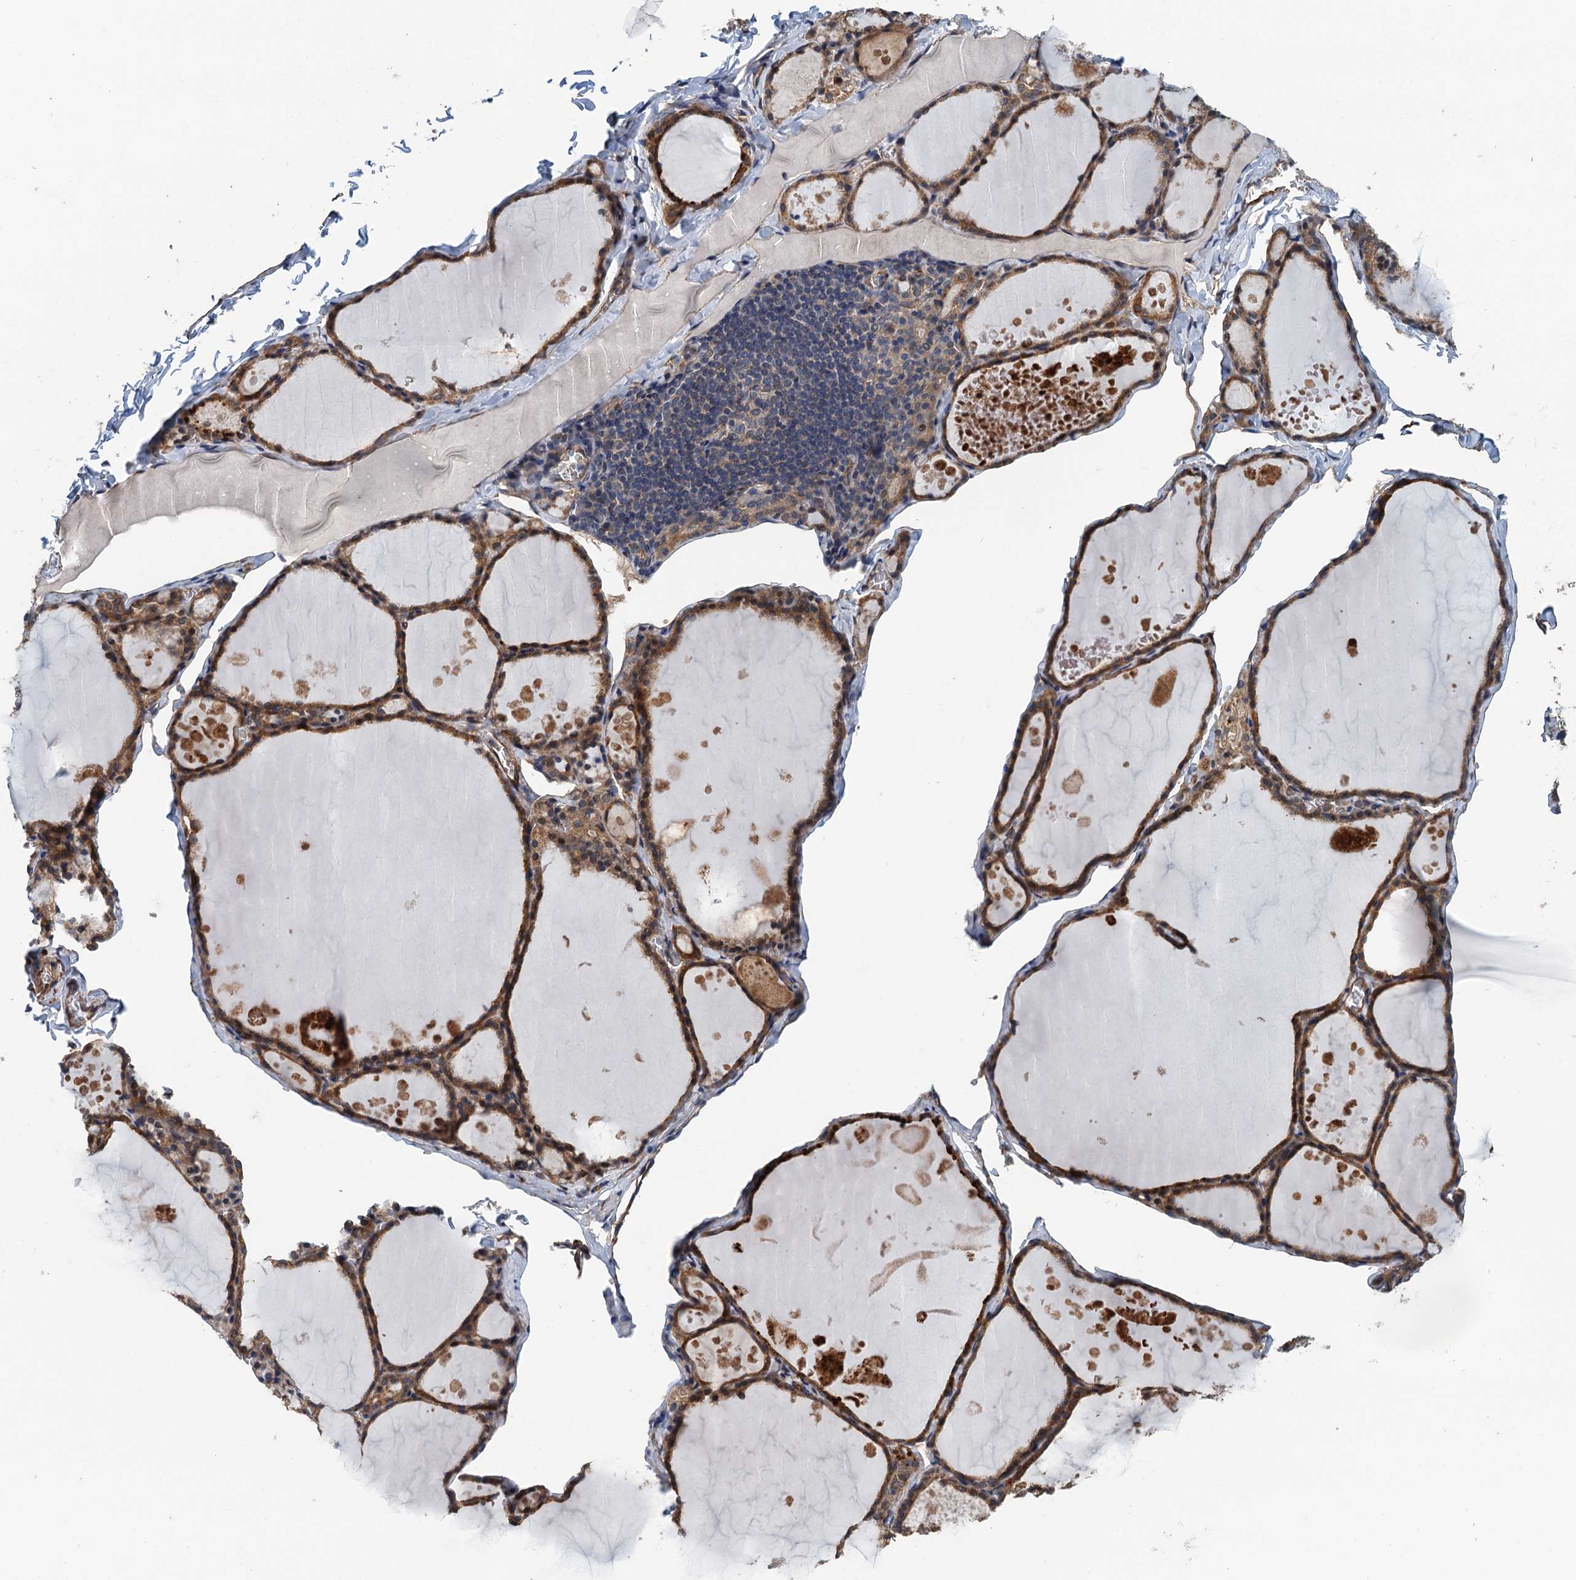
{"staining": {"intensity": "moderate", "quantity": ">75%", "location": "cytoplasmic/membranous"}, "tissue": "thyroid gland", "cell_type": "Glandular cells", "image_type": "normal", "snomed": [{"axis": "morphology", "description": "Normal tissue, NOS"}, {"axis": "topography", "description": "Thyroid gland"}], "caption": "A micrograph of human thyroid gland stained for a protein demonstrates moderate cytoplasmic/membranous brown staining in glandular cells. The protein of interest is shown in brown color, while the nuclei are stained blue.", "gene": "RSAD2", "patient": {"sex": "male", "age": 56}}